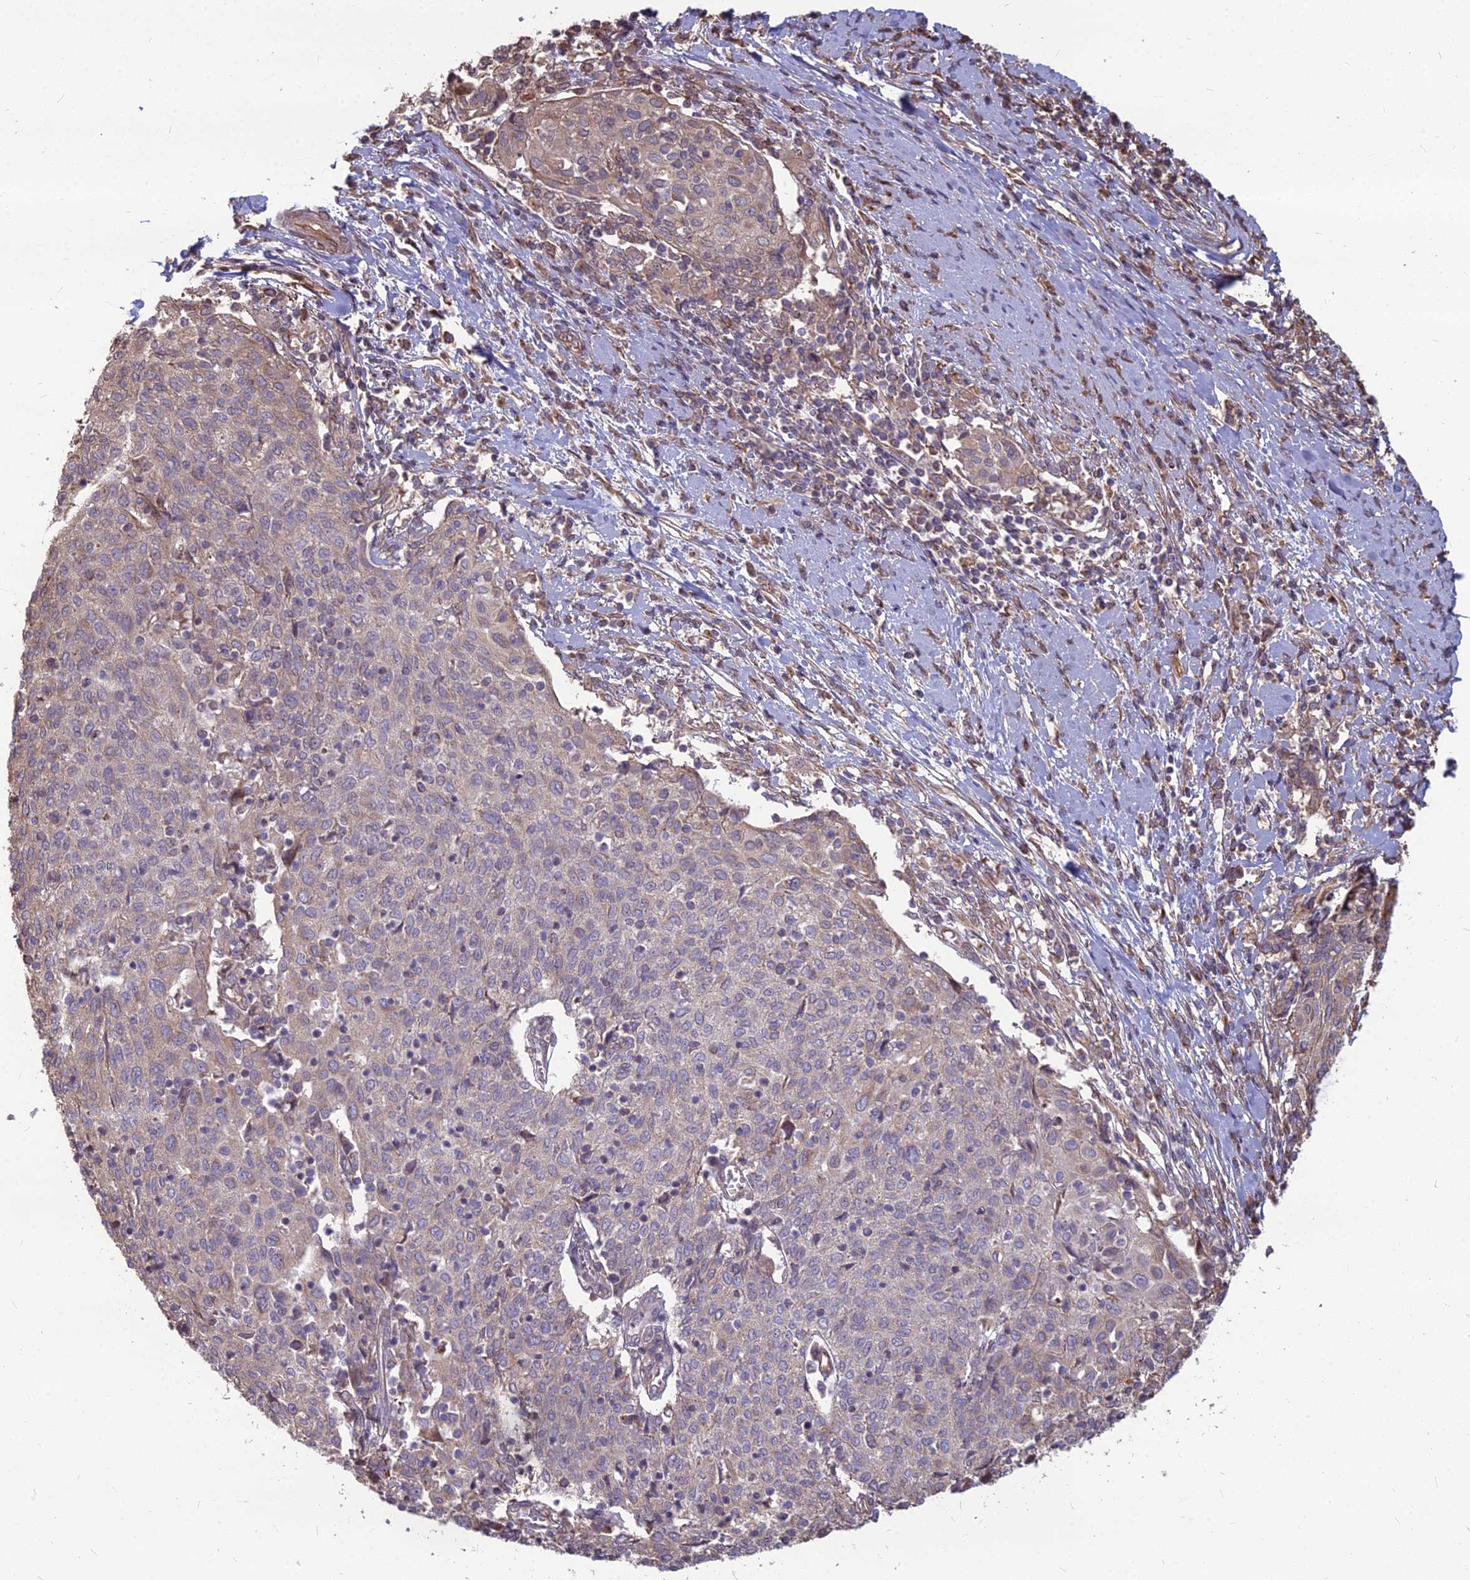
{"staining": {"intensity": "weak", "quantity": "<25%", "location": "cytoplasmic/membranous"}, "tissue": "cervical cancer", "cell_type": "Tumor cells", "image_type": "cancer", "snomed": [{"axis": "morphology", "description": "Squamous cell carcinoma, NOS"}, {"axis": "topography", "description": "Cervix"}], "caption": "Tumor cells show no significant protein staining in squamous cell carcinoma (cervical).", "gene": "LSM6", "patient": {"sex": "female", "age": 52}}